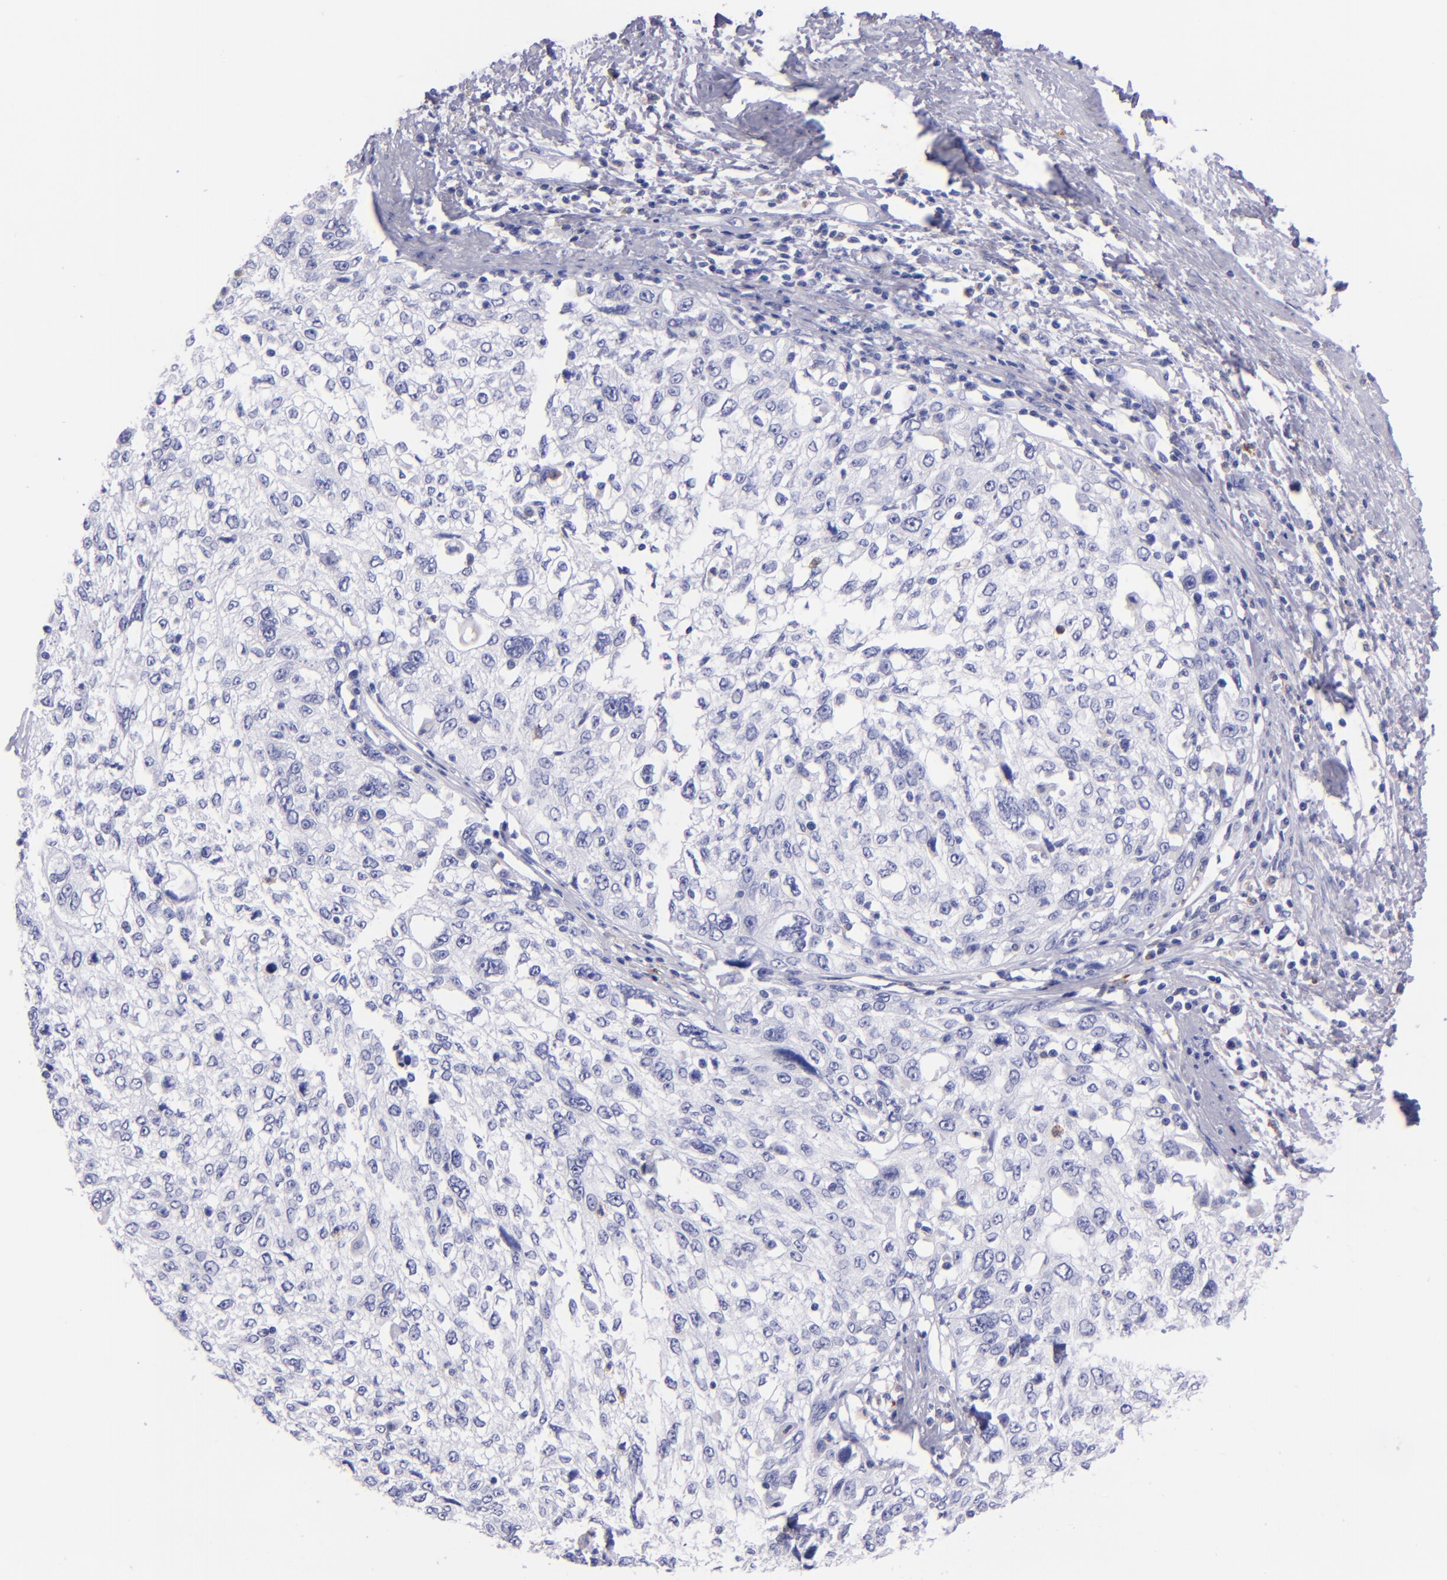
{"staining": {"intensity": "negative", "quantity": "none", "location": "none"}, "tissue": "cervical cancer", "cell_type": "Tumor cells", "image_type": "cancer", "snomed": [{"axis": "morphology", "description": "Squamous cell carcinoma, NOS"}, {"axis": "topography", "description": "Cervix"}], "caption": "Tumor cells show no significant protein staining in cervical squamous cell carcinoma.", "gene": "CR1", "patient": {"sex": "female", "age": 57}}